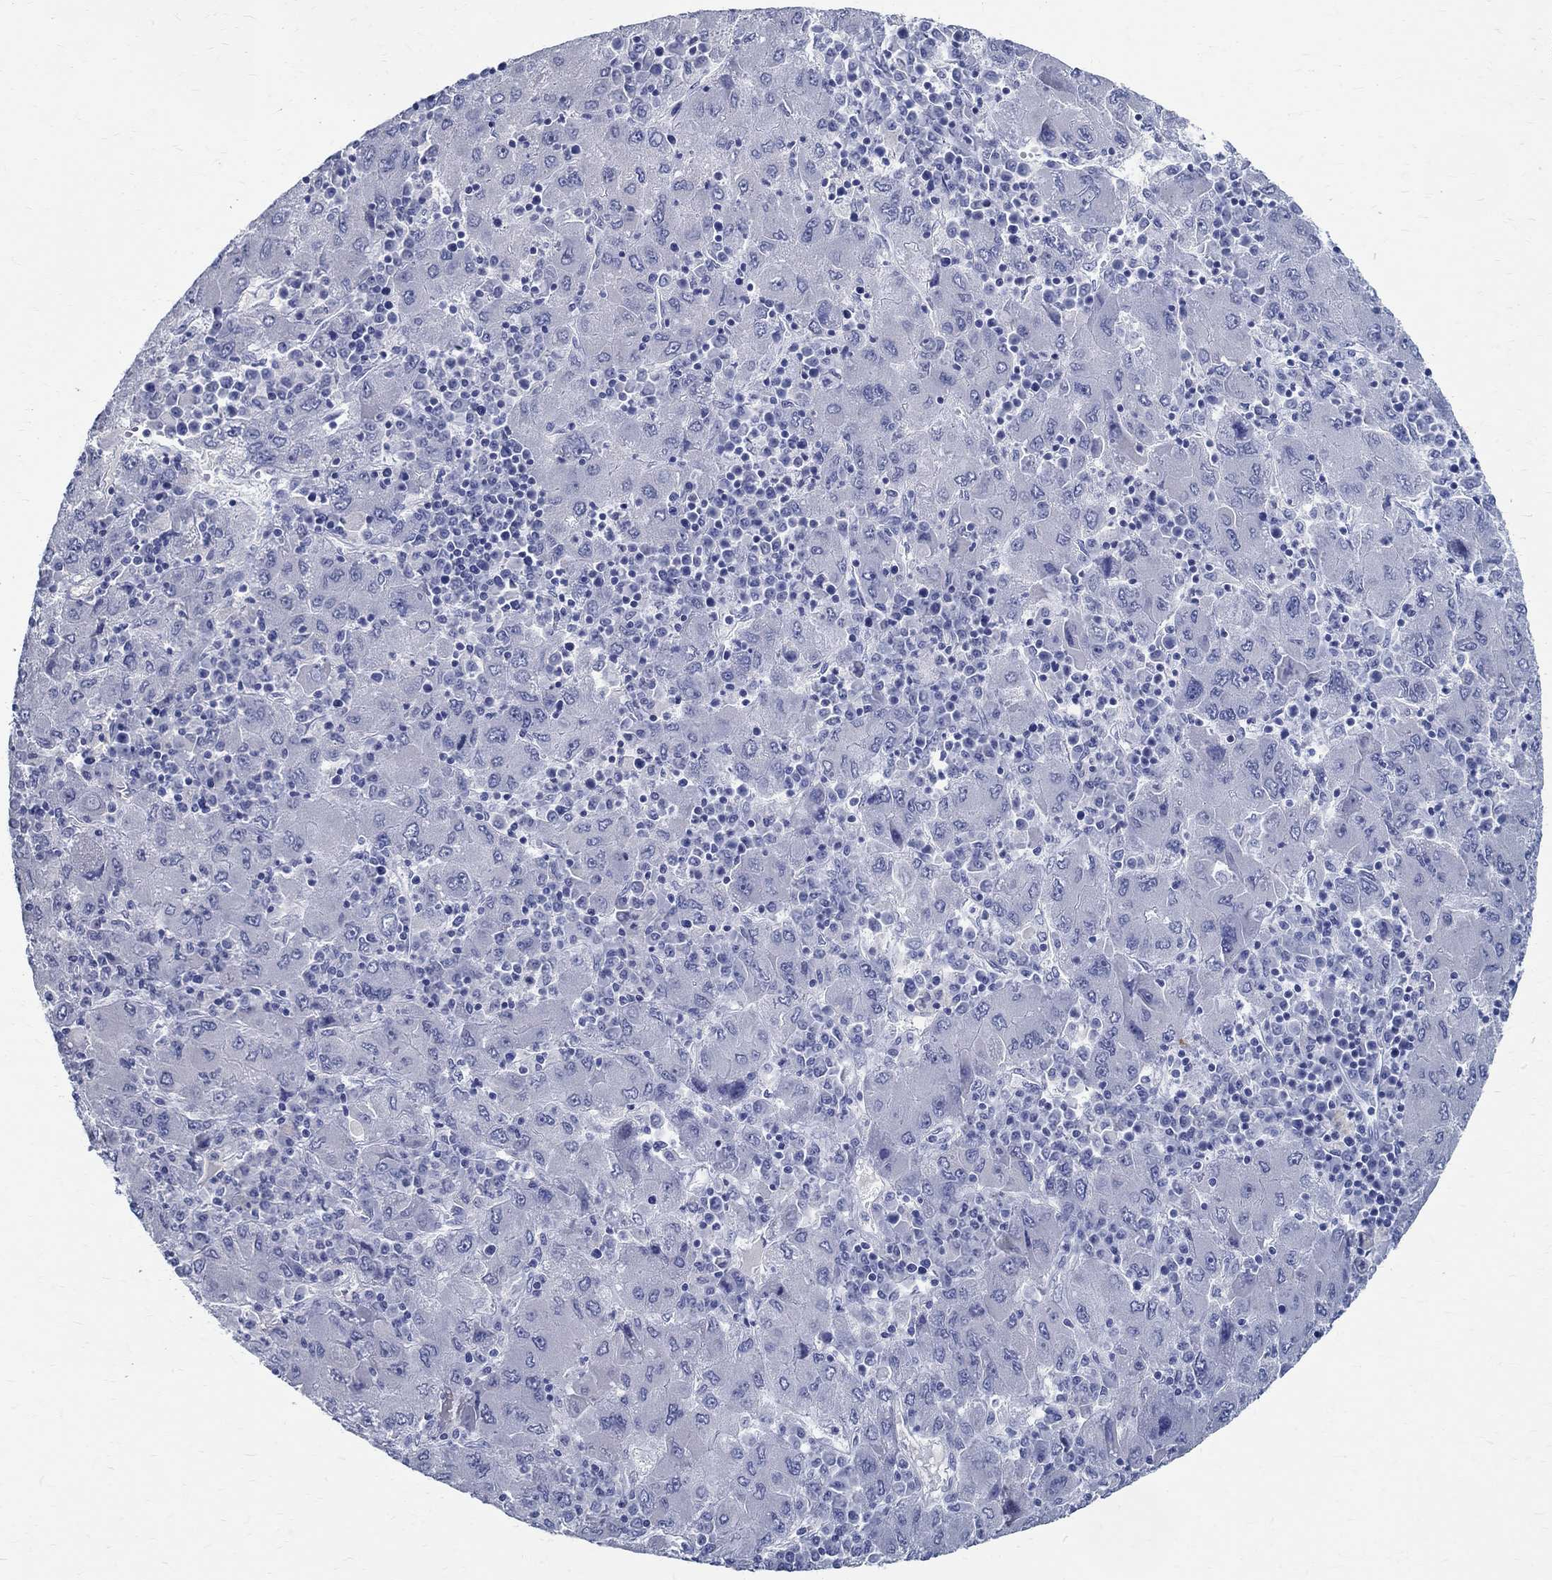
{"staining": {"intensity": "negative", "quantity": "none", "location": "none"}, "tissue": "liver cancer", "cell_type": "Tumor cells", "image_type": "cancer", "snomed": [{"axis": "morphology", "description": "Carcinoma, Hepatocellular, NOS"}, {"axis": "topography", "description": "Liver"}], "caption": "Protein analysis of liver hepatocellular carcinoma exhibits no significant expression in tumor cells.", "gene": "BSPRY", "patient": {"sex": "male", "age": 75}}